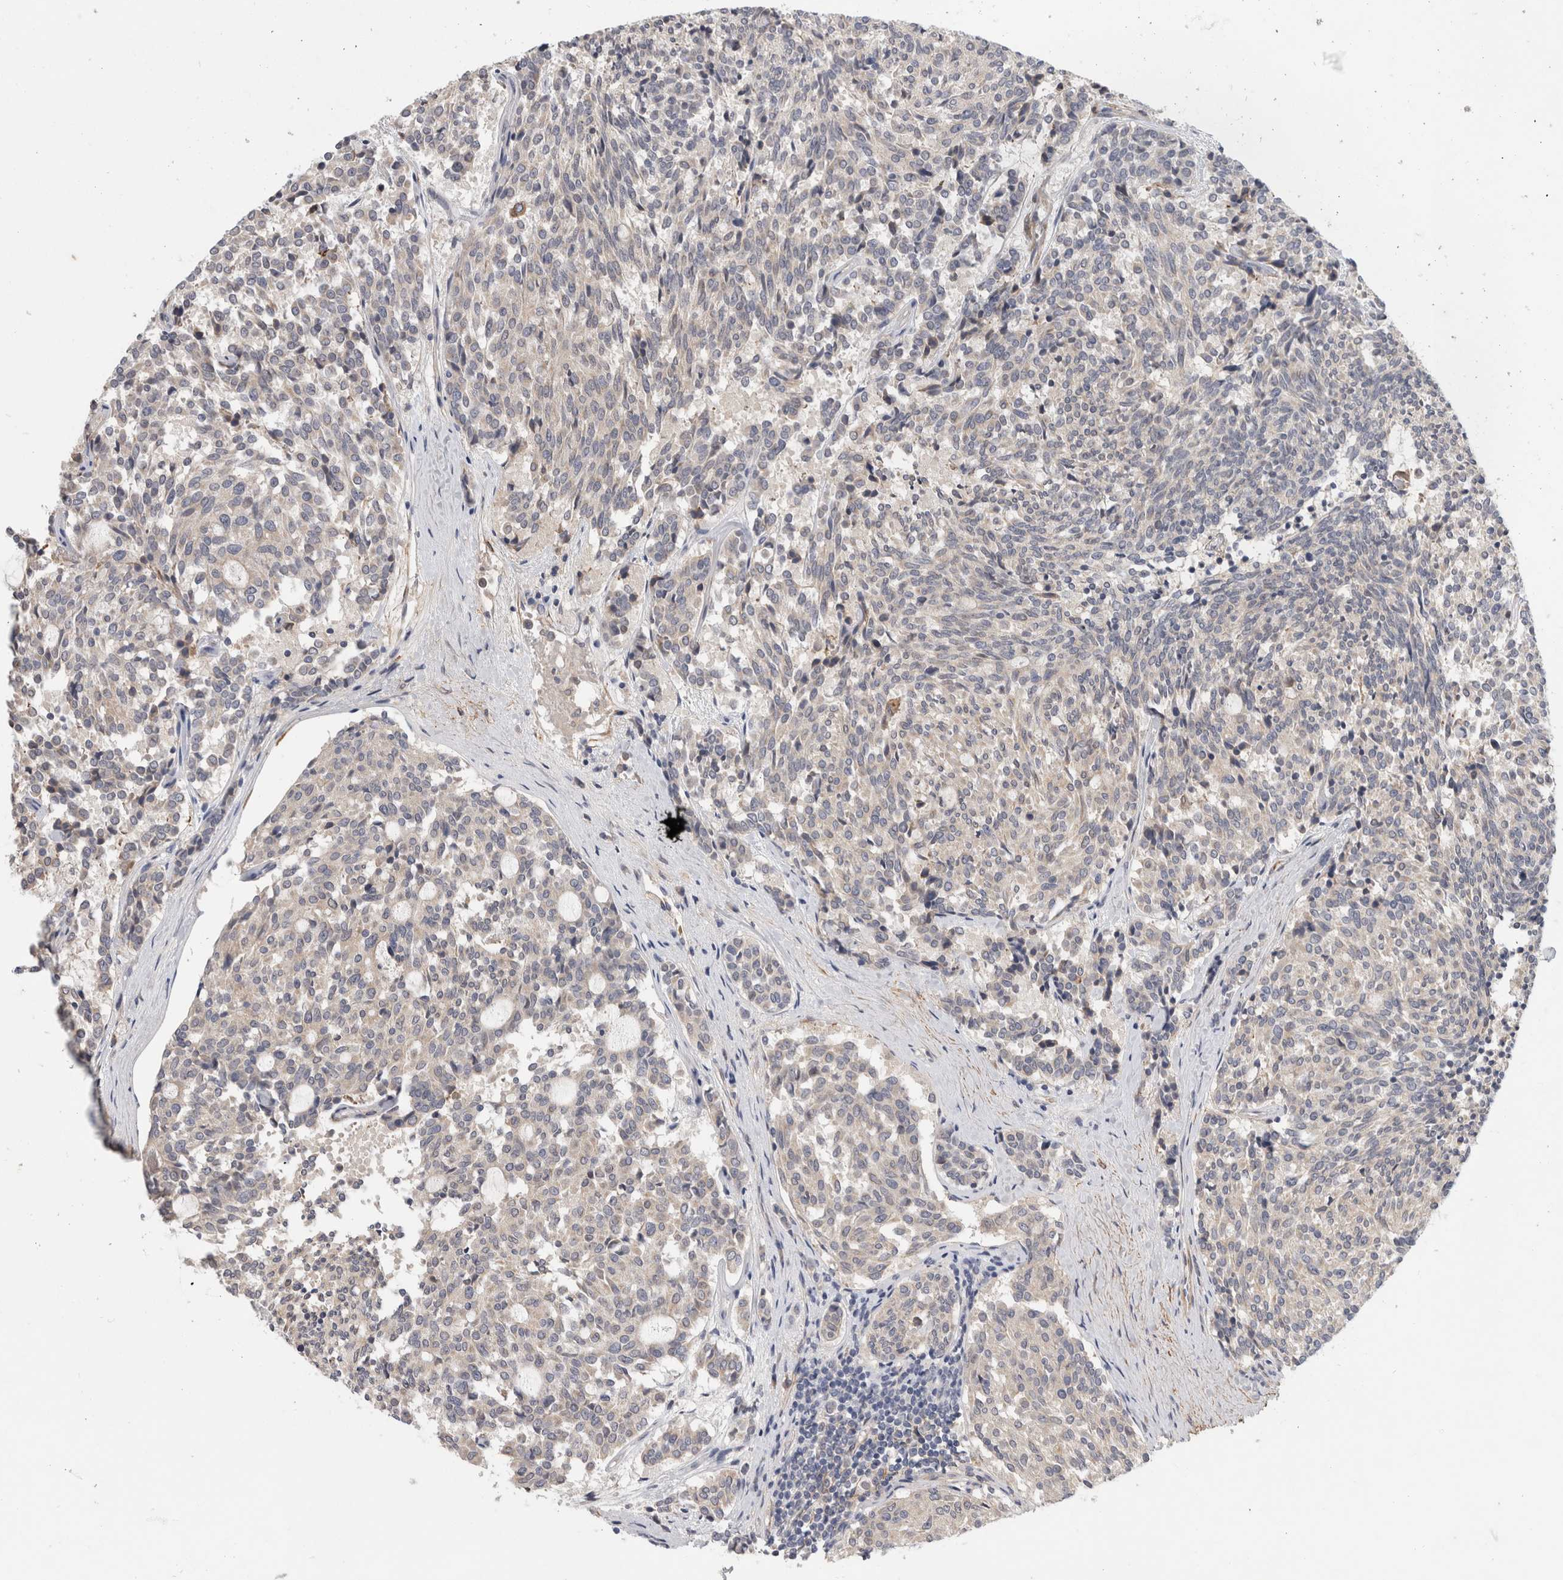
{"staining": {"intensity": "negative", "quantity": "none", "location": "none"}, "tissue": "carcinoid", "cell_type": "Tumor cells", "image_type": "cancer", "snomed": [{"axis": "morphology", "description": "Carcinoid, malignant, NOS"}, {"axis": "topography", "description": "Pancreas"}], "caption": "A histopathology image of human carcinoid (malignant) is negative for staining in tumor cells.", "gene": "PGM1", "patient": {"sex": "female", "age": 54}}